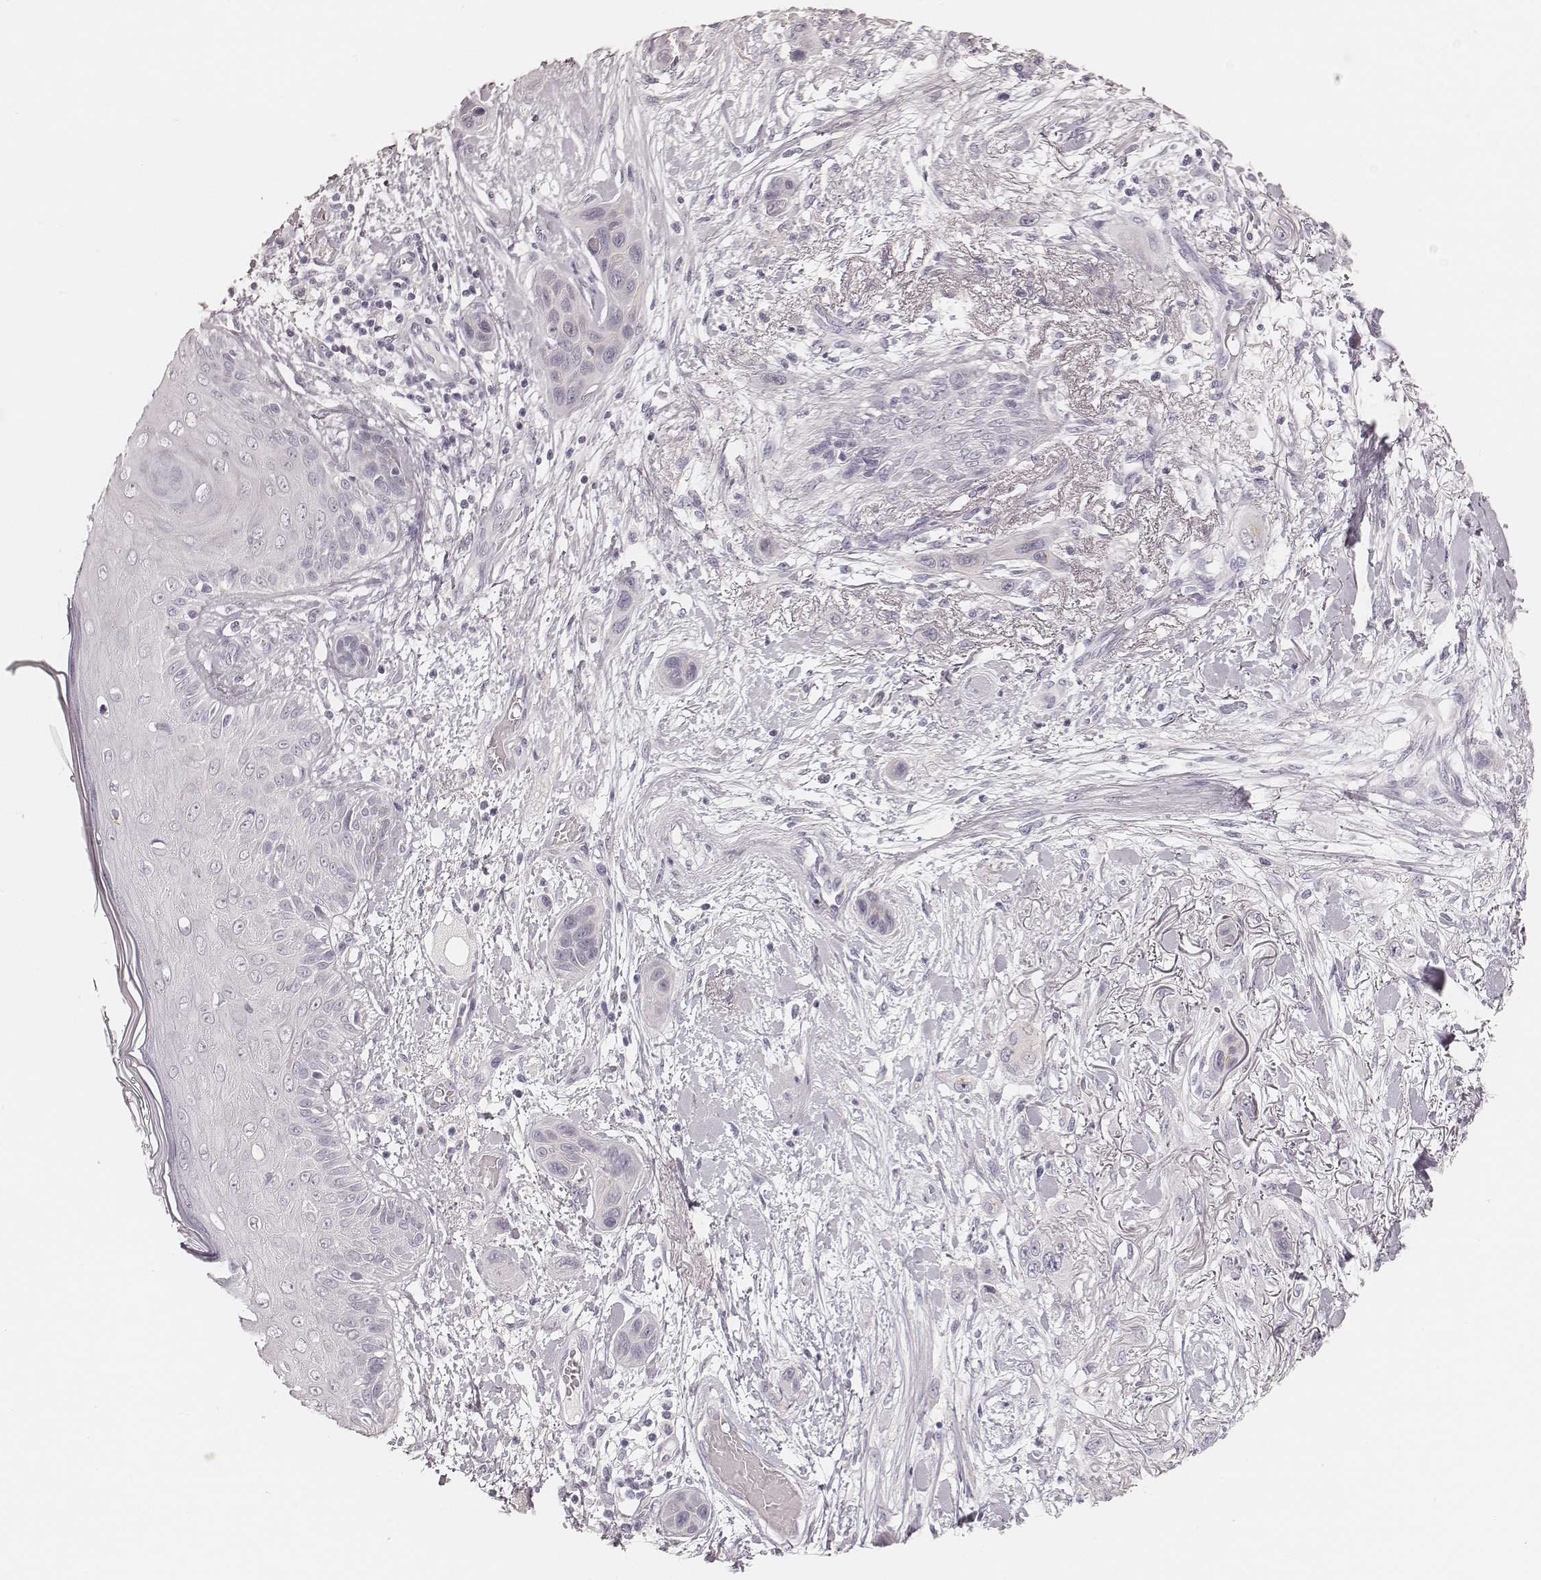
{"staining": {"intensity": "negative", "quantity": "none", "location": "none"}, "tissue": "skin cancer", "cell_type": "Tumor cells", "image_type": "cancer", "snomed": [{"axis": "morphology", "description": "Squamous cell carcinoma, NOS"}, {"axis": "topography", "description": "Skin"}], "caption": "Image shows no significant protein expression in tumor cells of skin squamous cell carcinoma.", "gene": "HNF4G", "patient": {"sex": "male", "age": 79}}